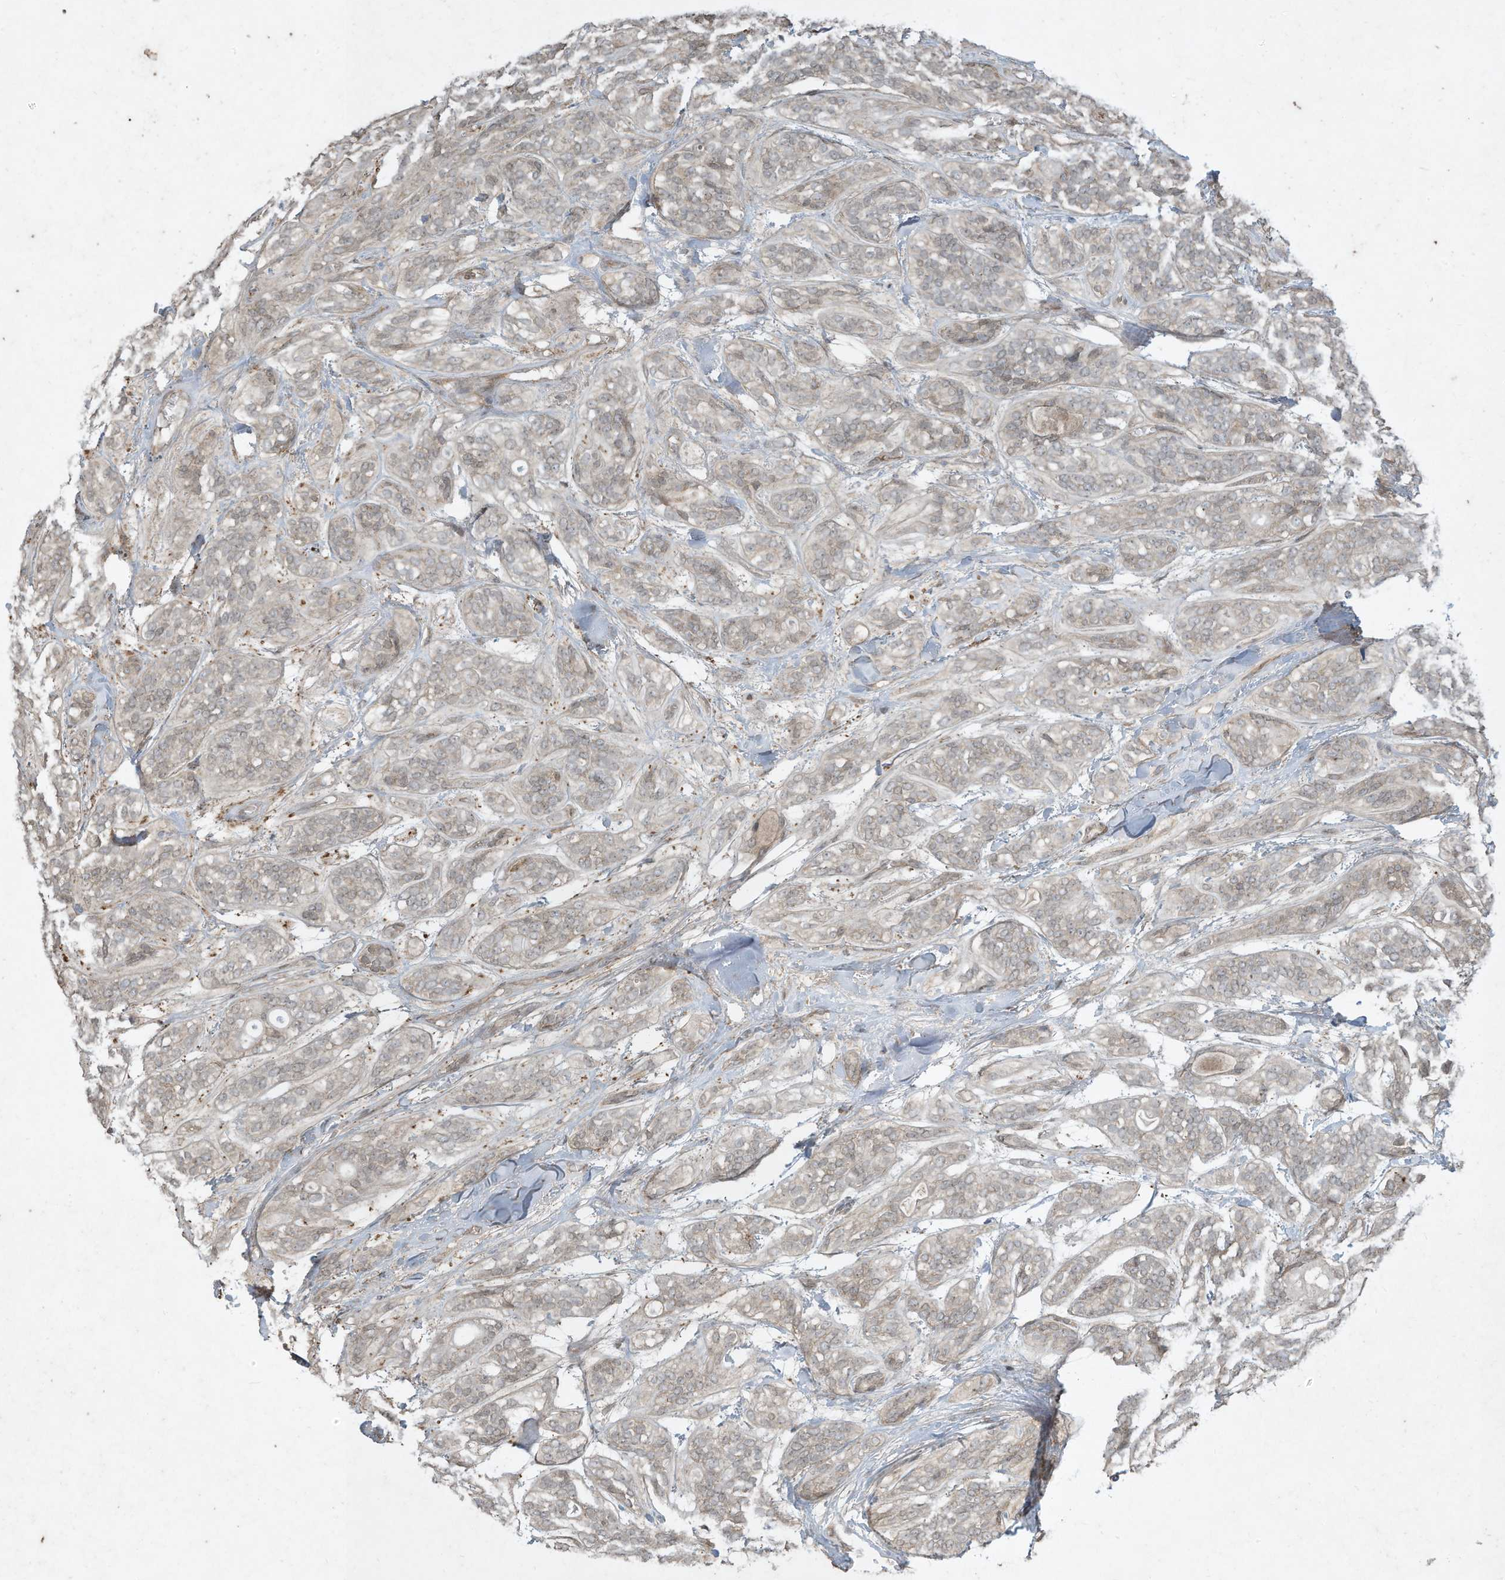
{"staining": {"intensity": "moderate", "quantity": "<25%", "location": "cytoplasmic/membranous,nuclear"}, "tissue": "head and neck cancer", "cell_type": "Tumor cells", "image_type": "cancer", "snomed": [{"axis": "morphology", "description": "Adenocarcinoma, NOS"}, {"axis": "topography", "description": "Head-Neck"}], "caption": "Moderate cytoplasmic/membranous and nuclear protein staining is appreciated in approximately <25% of tumor cells in head and neck cancer (adenocarcinoma).", "gene": "MATN2", "patient": {"sex": "male", "age": 66}}